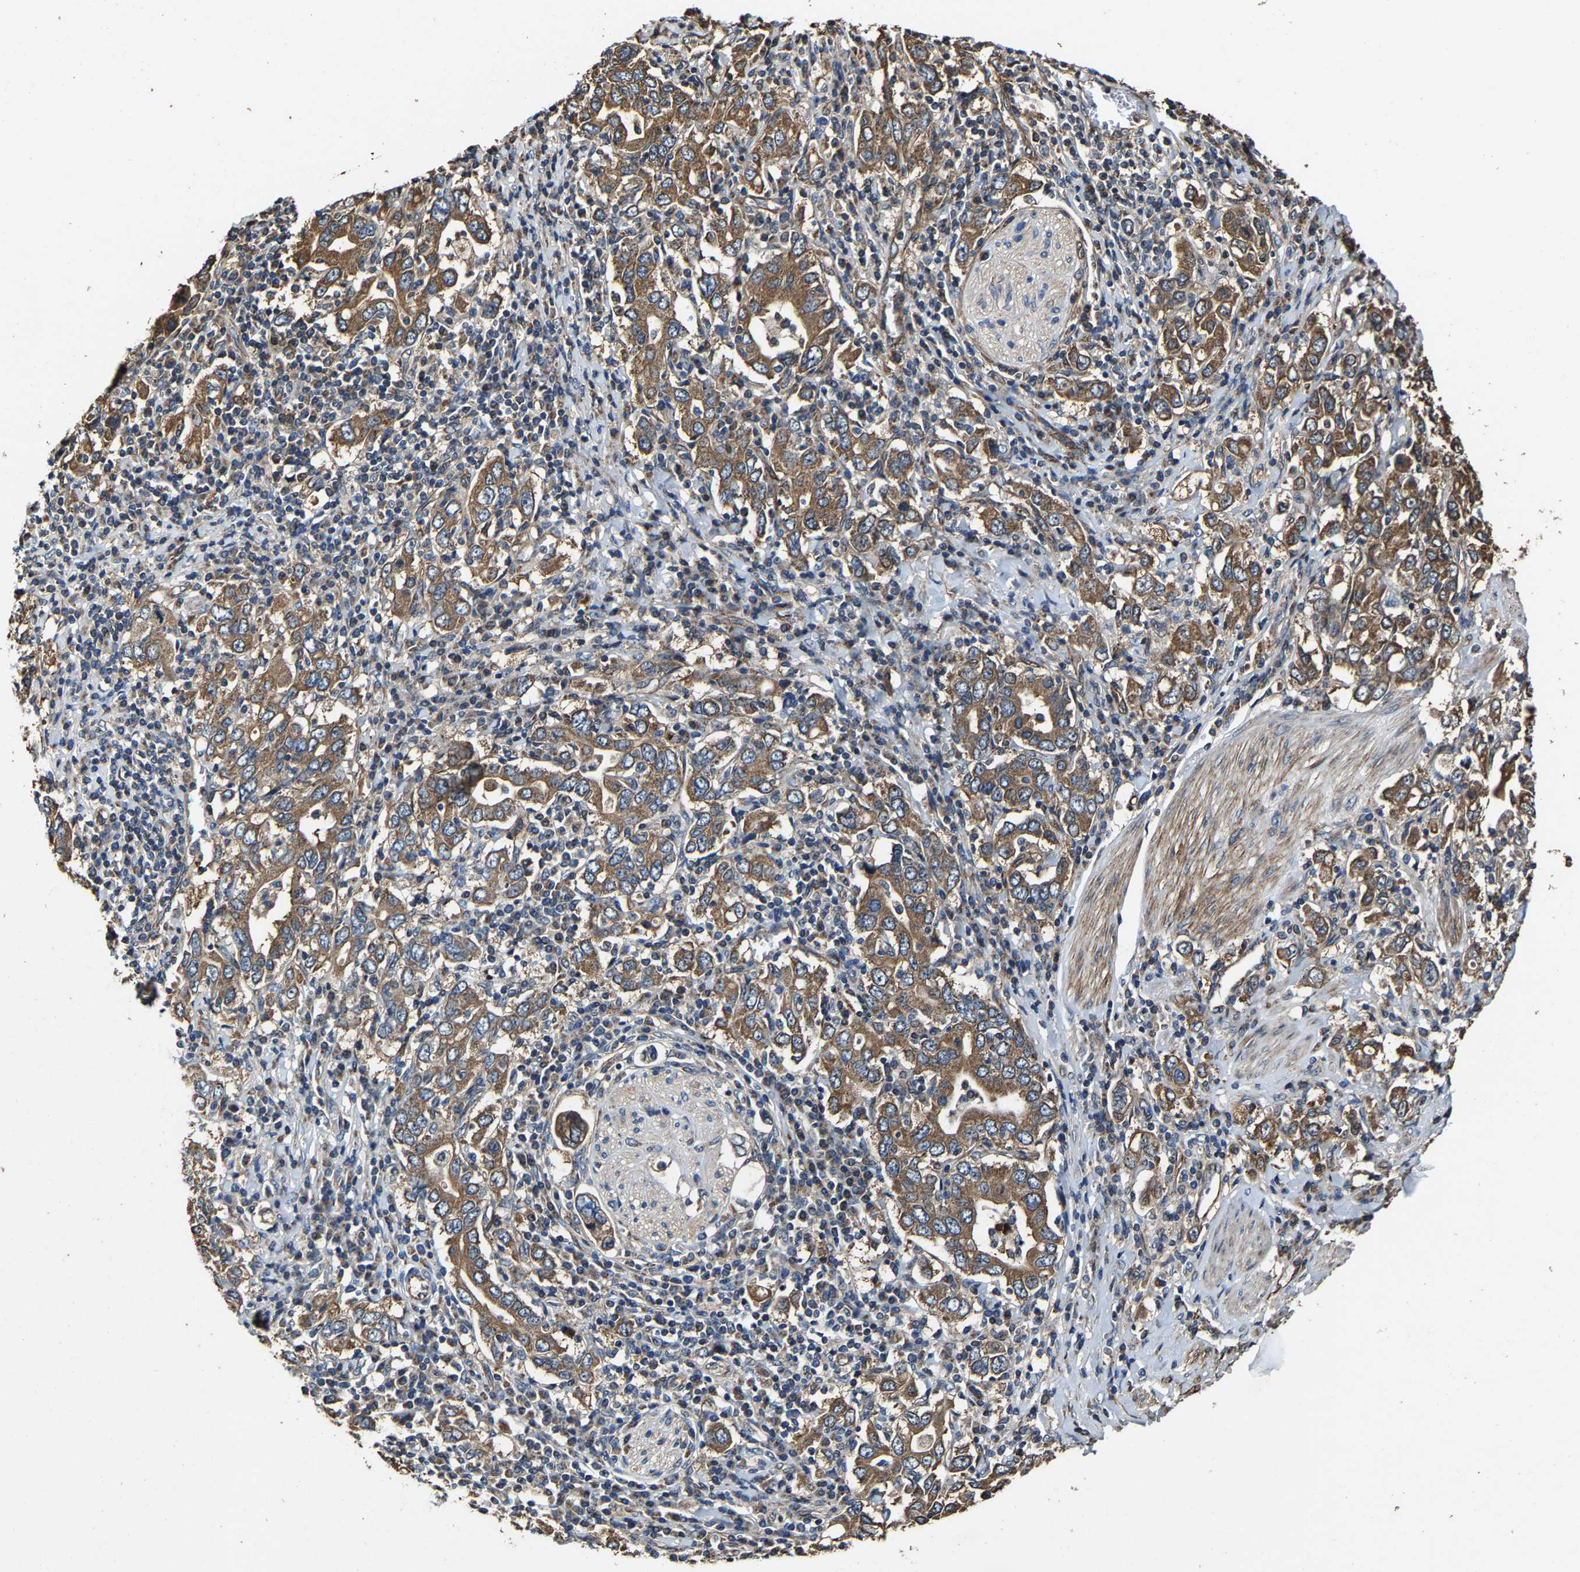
{"staining": {"intensity": "moderate", "quantity": ">75%", "location": "cytoplasmic/membranous"}, "tissue": "stomach cancer", "cell_type": "Tumor cells", "image_type": "cancer", "snomed": [{"axis": "morphology", "description": "Adenocarcinoma, NOS"}, {"axis": "topography", "description": "Stomach, upper"}], "caption": "Adenocarcinoma (stomach) stained with a protein marker demonstrates moderate staining in tumor cells.", "gene": "GFRA3", "patient": {"sex": "male", "age": 62}}